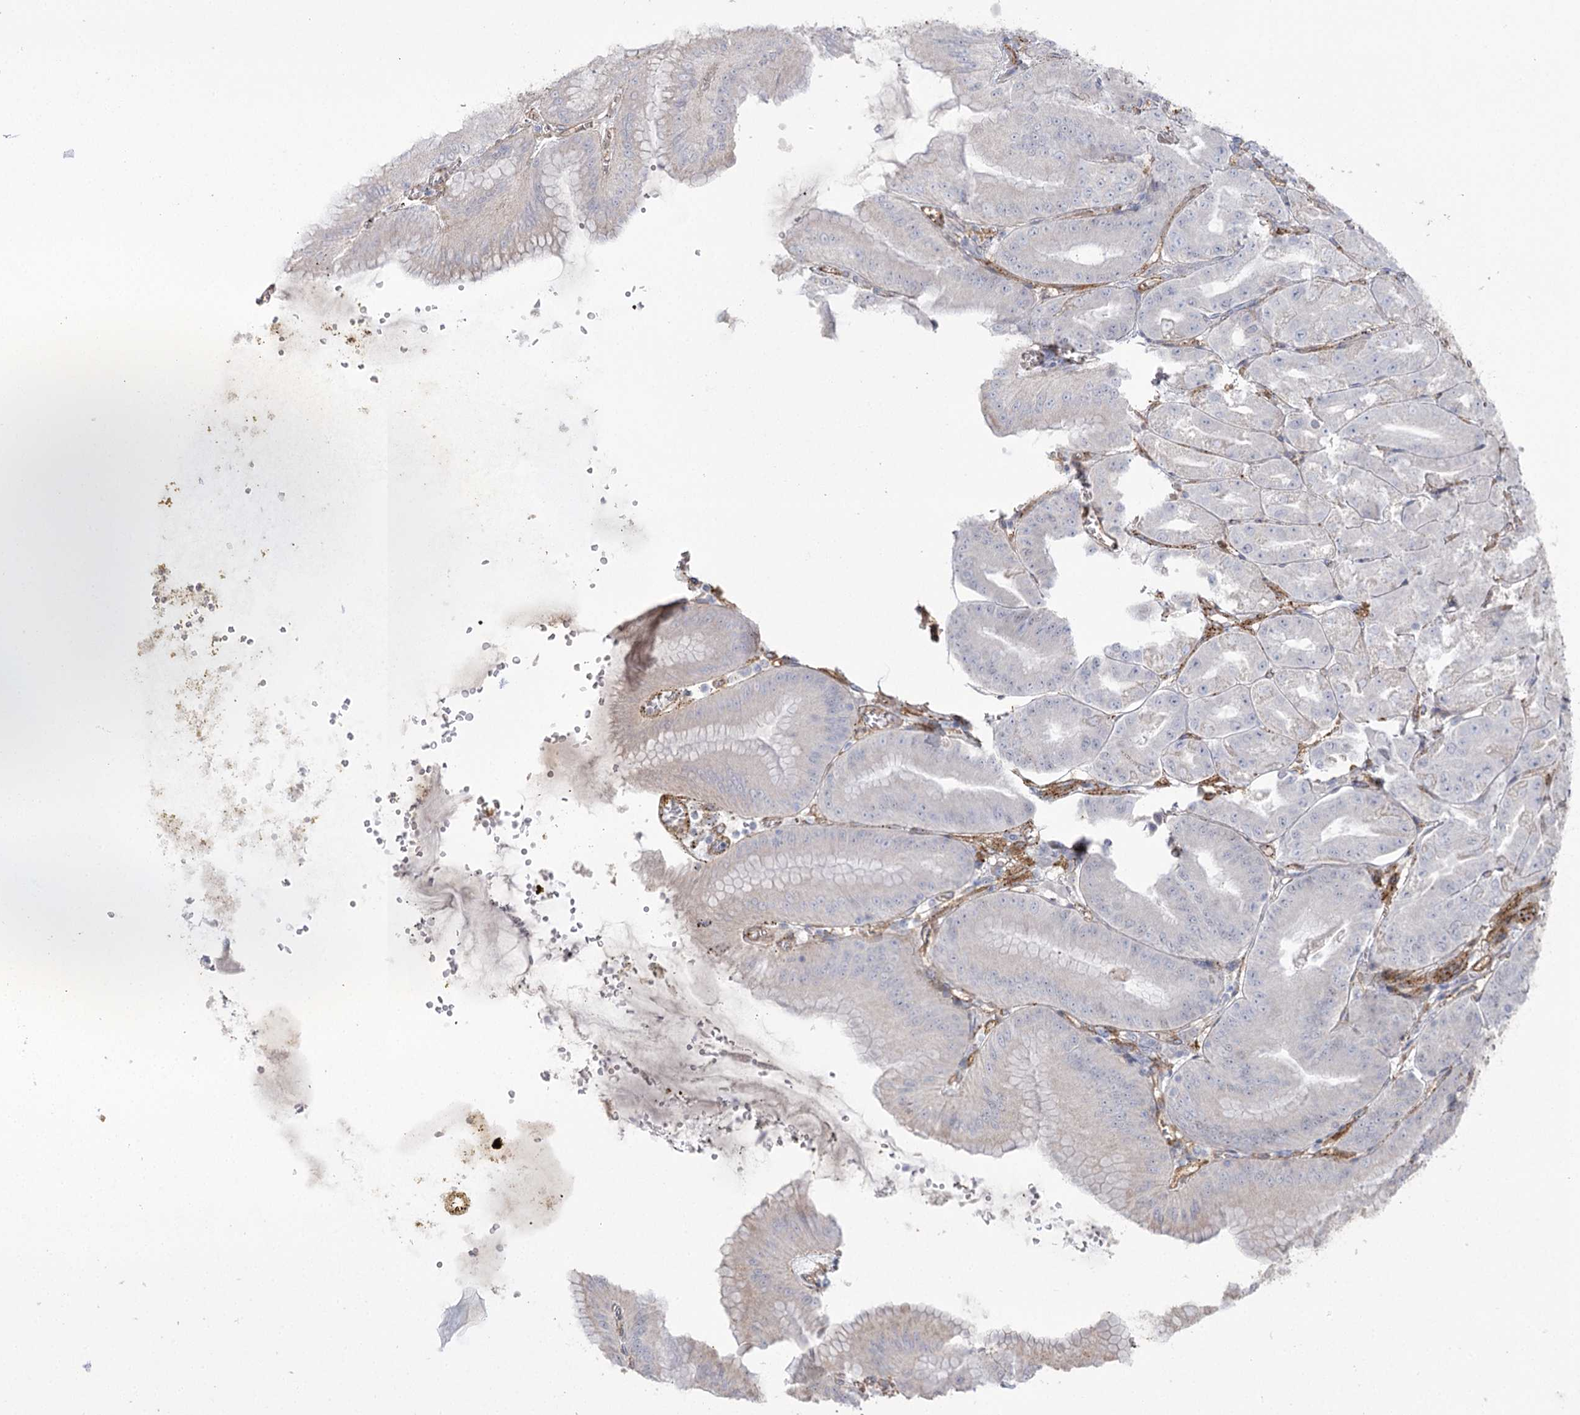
{"staining": {"intensity": "weak", "quantity": "25%-75%", "location": "cytoplasmic/membranous,nuclear"}, "tissue": "stomach", "cell_type": "Glandular cells", "image_type": "normal", "snomed": [{"axis": "morphology", "description": "Normal tissue, NOS"}, {"axis": "topography", "description": "Stomach, upper"}, {"axis": "topography", "description": "Stomach, lower"}], "caption": "About 25%-75% of glandular cells in benign human stomach reveal weak cytoplasmic/membranous,nuclear protein positivity as visualized by brown immunohistochemical staining.", "gene": "AMTN", "patient": {"sex": "male", "age": 71}}